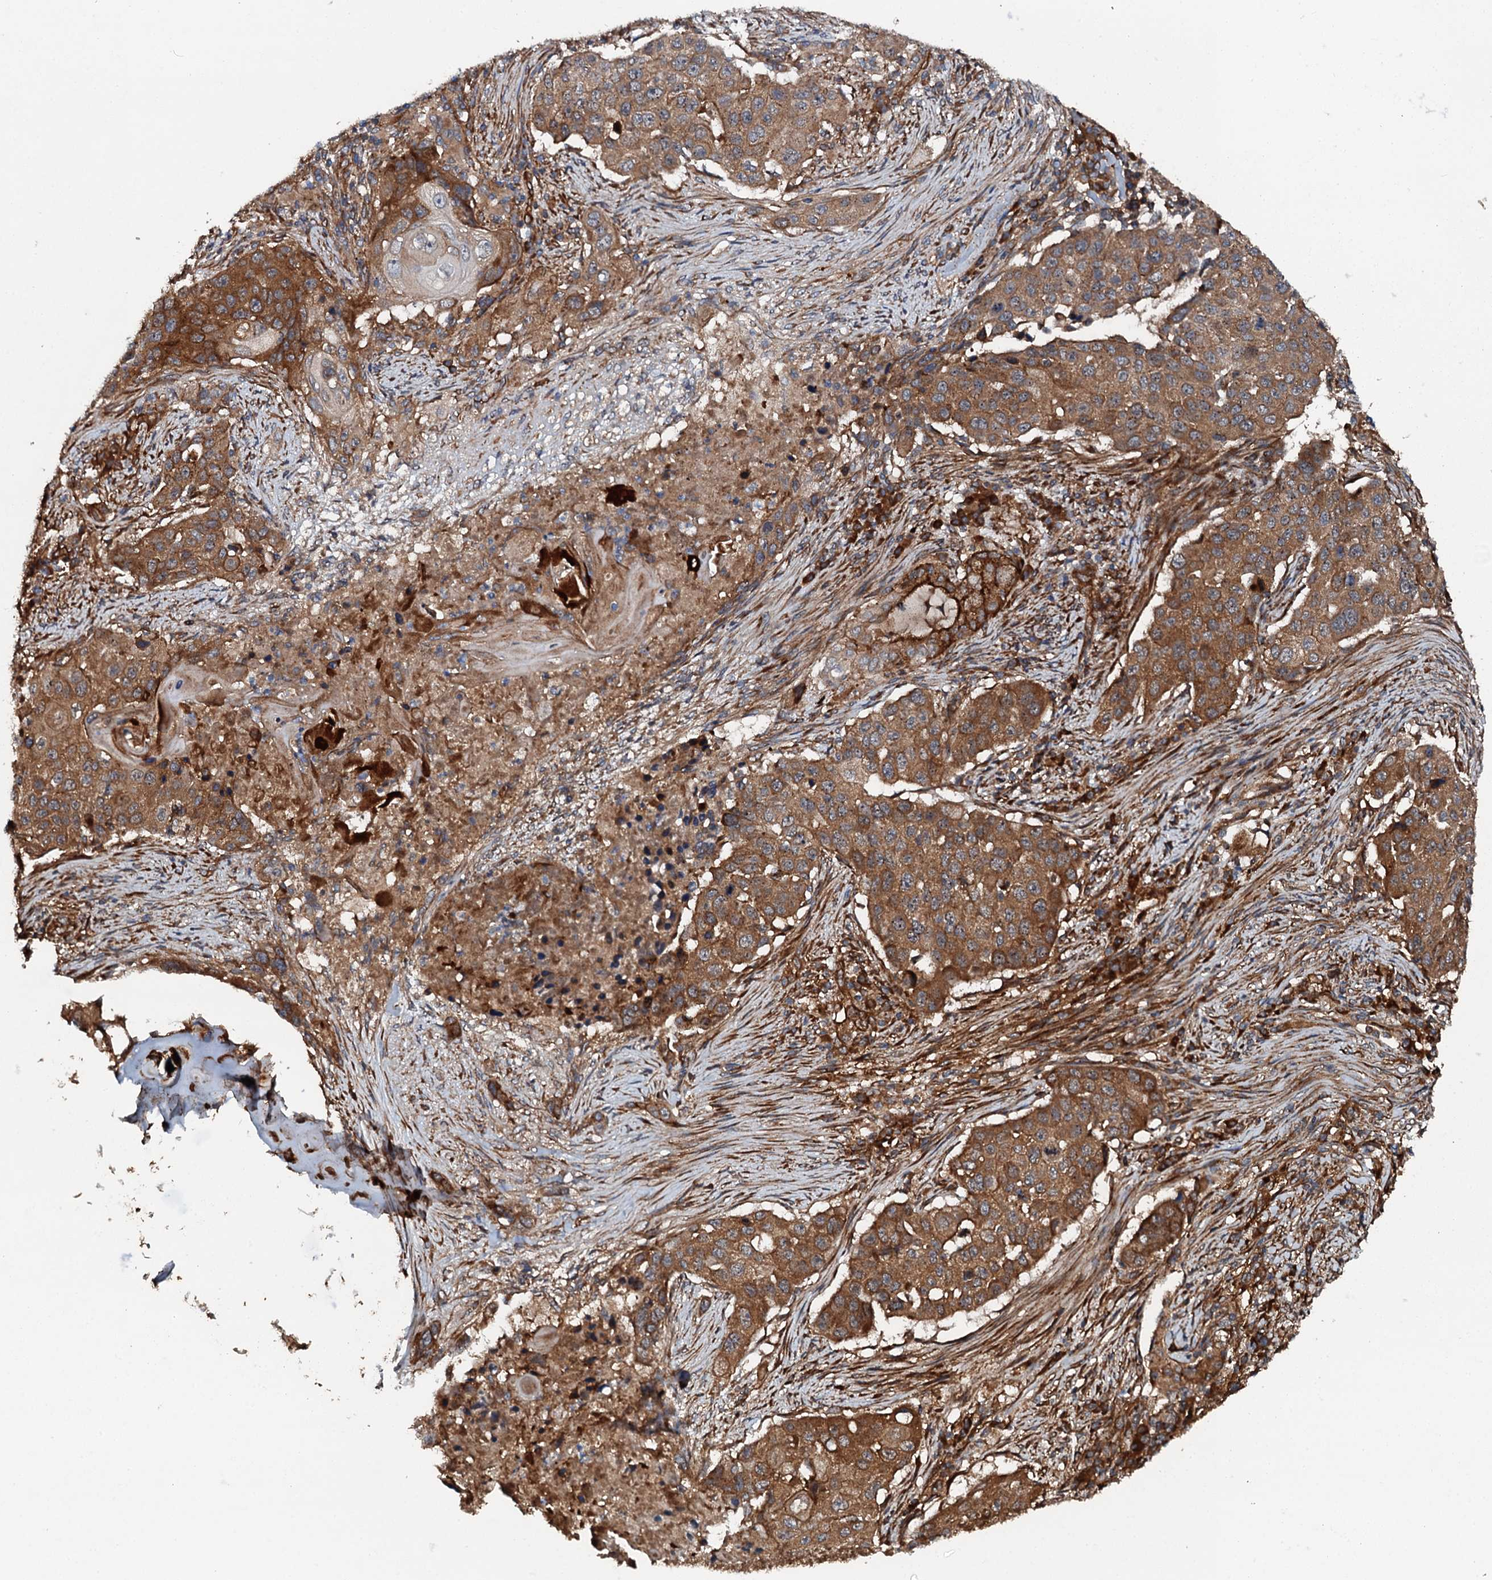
{"staining": {"intensity": "moderate", "quantity": ">75%", "location": "cytoplasmic/membranous"}, "tissue": "lung cancer", "cell_type": "Tumor cells", "image_type": "cancer", "snomed": [{"axis": "morphology", "description": "Squamous cell carcinoma, NOS"}, {"axis": "topography", "description": "Lung"}], "caption": "DAB immunohistochemical staining of lung squamous cell carcinoma displays moderate cytoplasmic/membranous protein expression in about >75% of tumor cells. (DAB (3,3'-diaminobenzidine) IHC, brown staining for protein, blue staining for nuclei).", "gene": "FLYWCH1", "patient": {"sex": "female", "age": 63}}